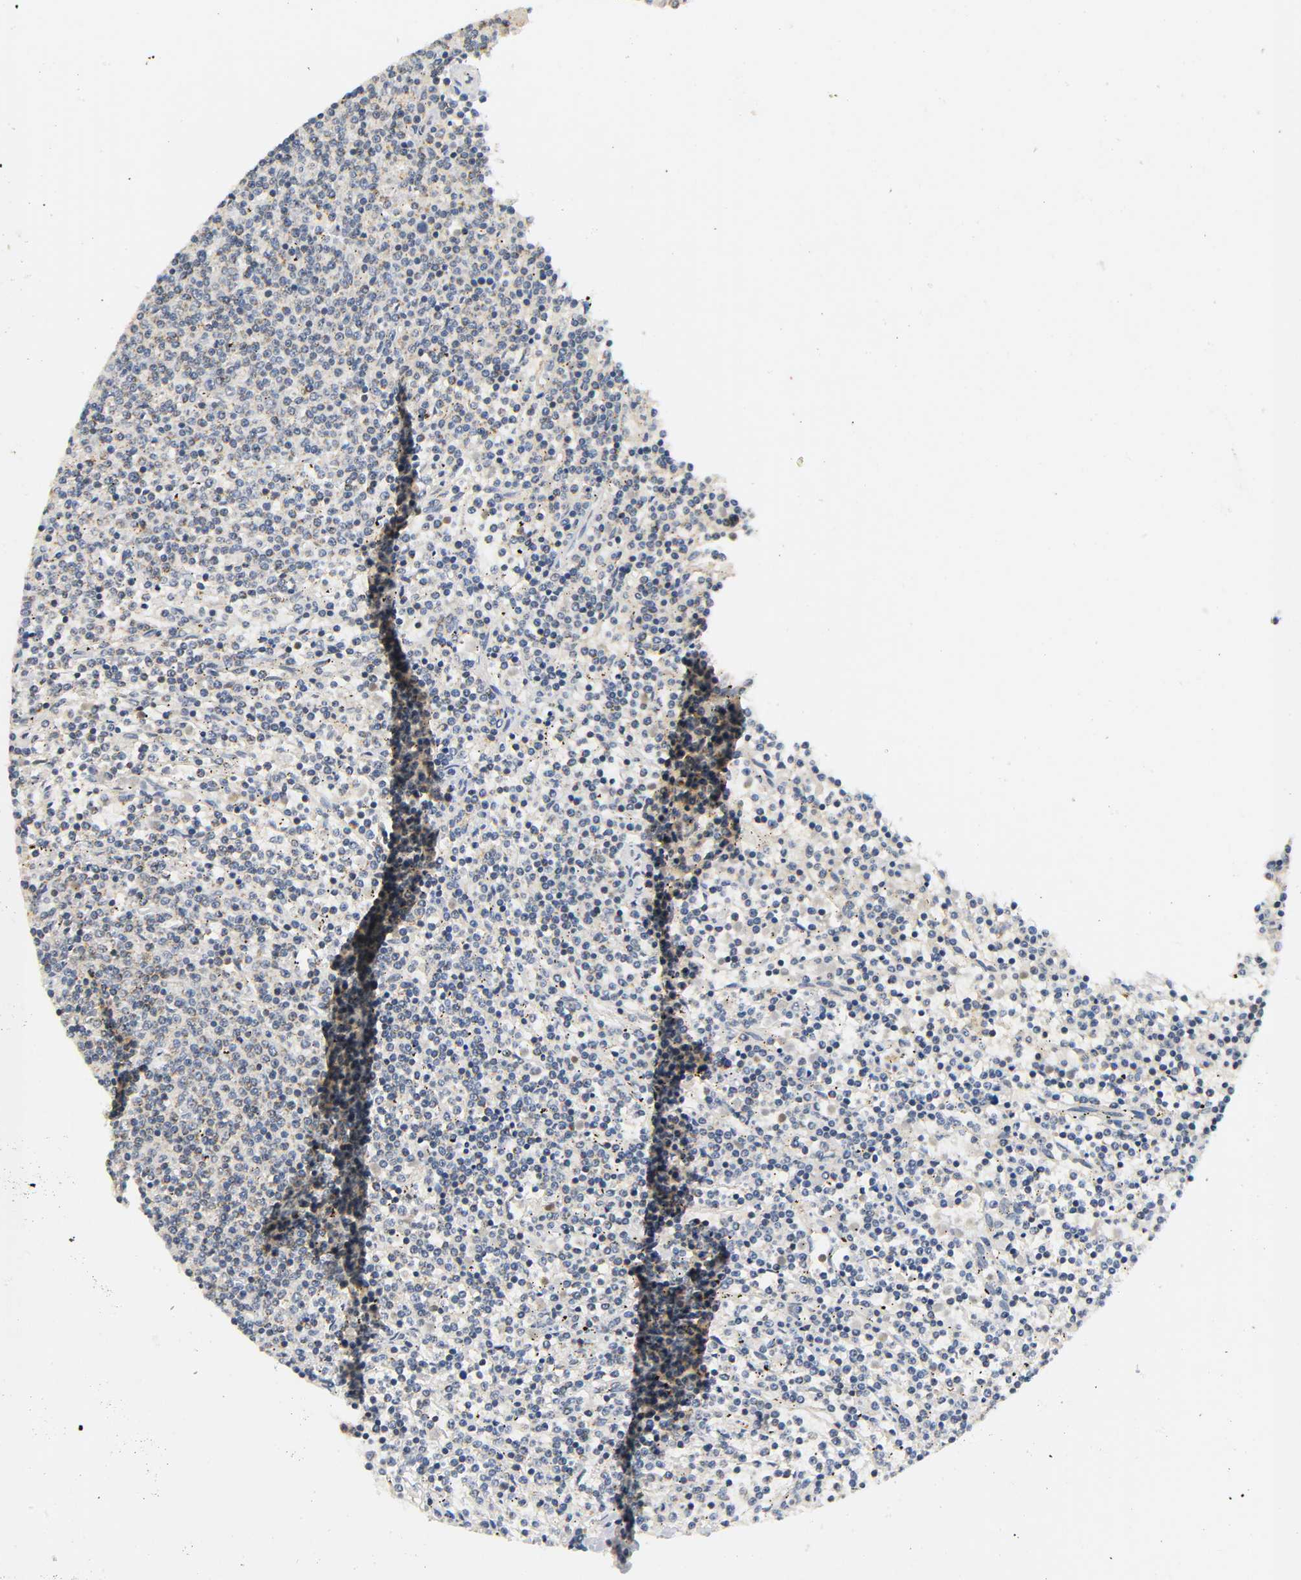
{"staining": {"intensity": "negative", "quantity": "none", "location": "none"}, "tissue": "lymphoma", "cell_type": "Tumor cells", "image_type": "cancer", "snomed": [{"axis": "morphology", "description": "Malignant lymphoma, non-Hodgkin's type, Low grade"}, {"axis": "topography", "description": "Spleen"}], "caption": "Tumor cells are negative for brown protein staining in lymphoma. Brightfield microscopy of IHC stained with DAB (brown) and hematoxylin (blue), captured at high magnification.", "gene": "NRP1", "patient": {"sex": "female", "age": 50}}